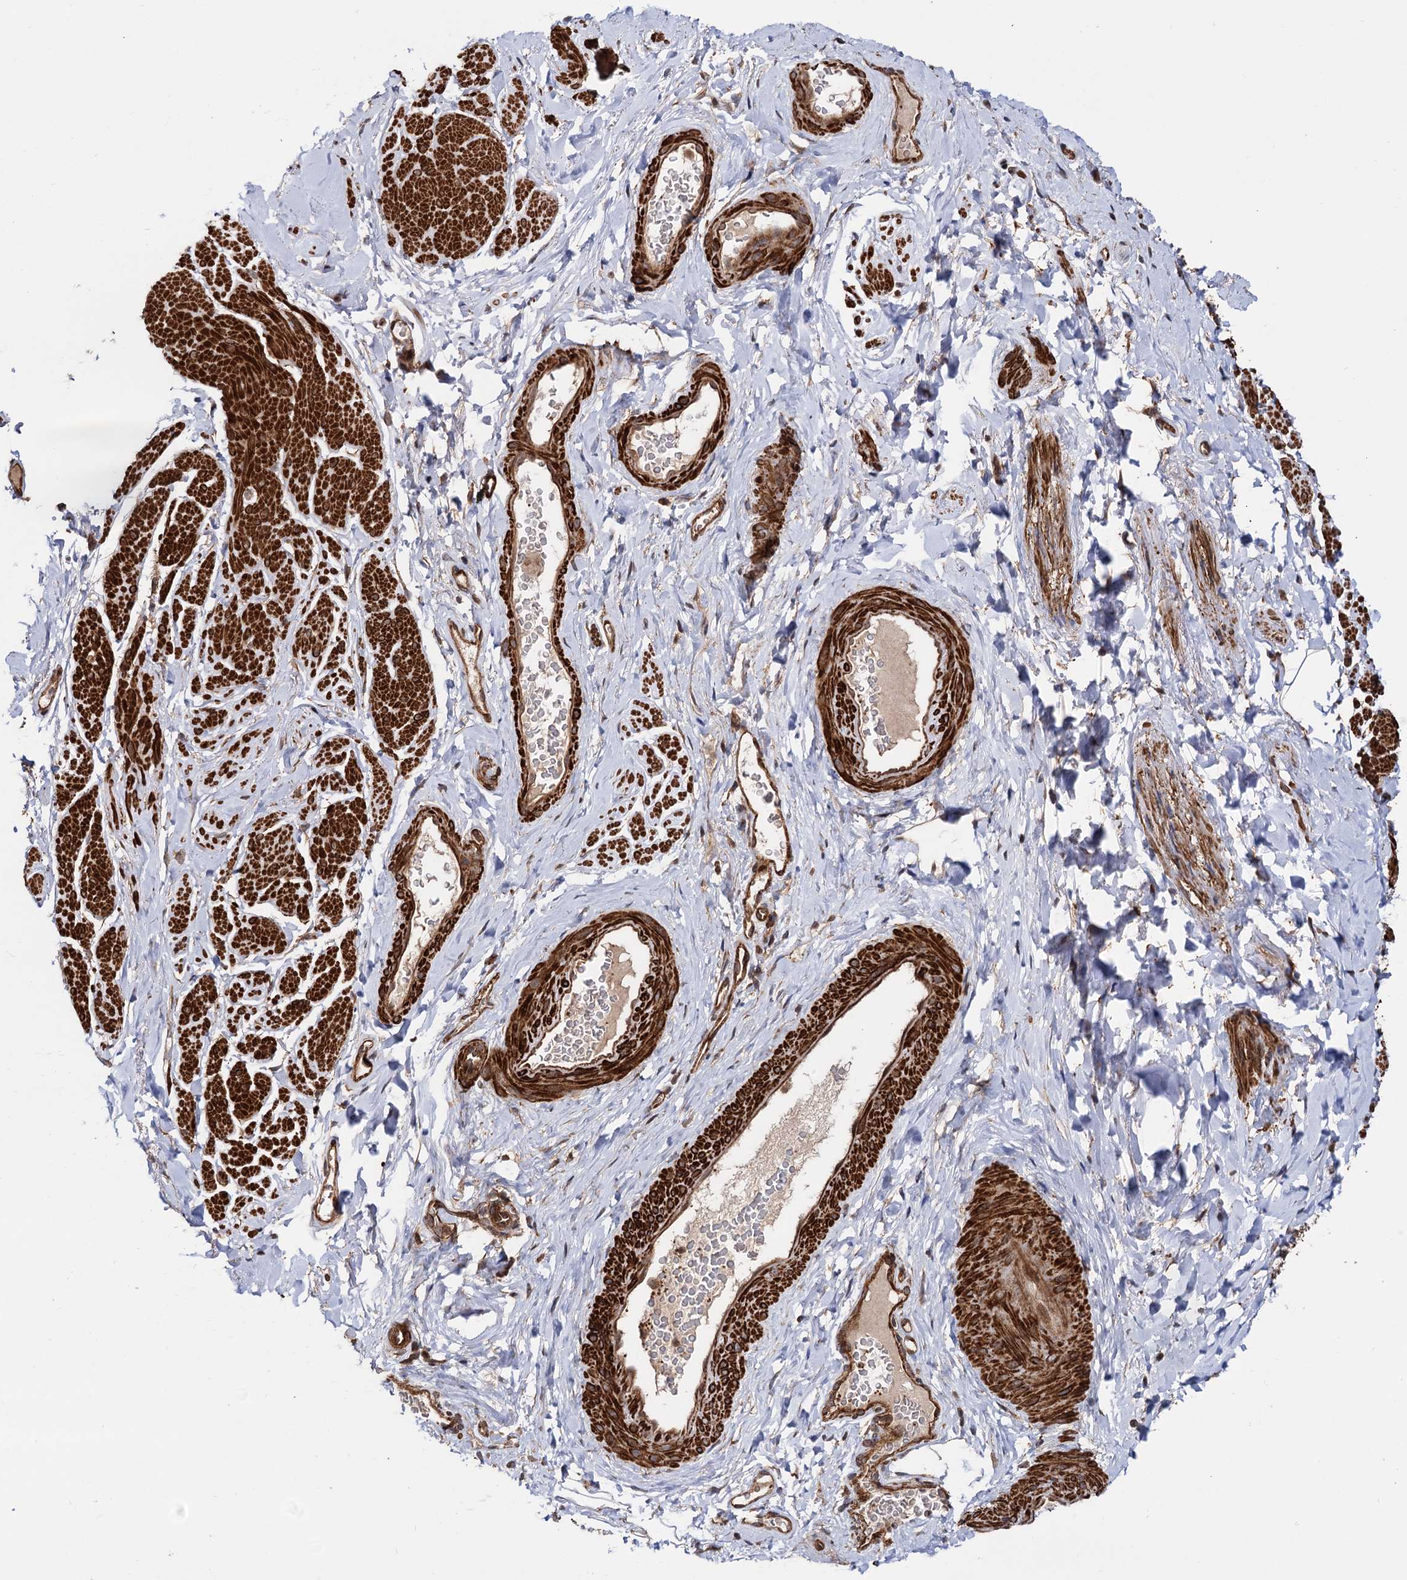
{"staining": {"intensity": "strong", "quantity": ">75%", "location": "cytoplasmic/membranous"}, "tissue": "smooth muscle", "cell_type": "Smooth muscle cells", "image_type": "normal", "snomed": [{"axis": "morphology", "description": "Normal tissue, NOS"}, {"axis": "topography", "description": "Smooth muscle"}, {"axis": "topography", "description": "Peripheral nerve tissue"}], "caption": "High-power microscopy captured an IHC image of unremarkable smooth muscle, revealing strong cytoplasmic/membranous staining in about >75% of smooth muscle cells.", "gene": "ATP8B4", "patient": {"sex": "male", "age": 69}}